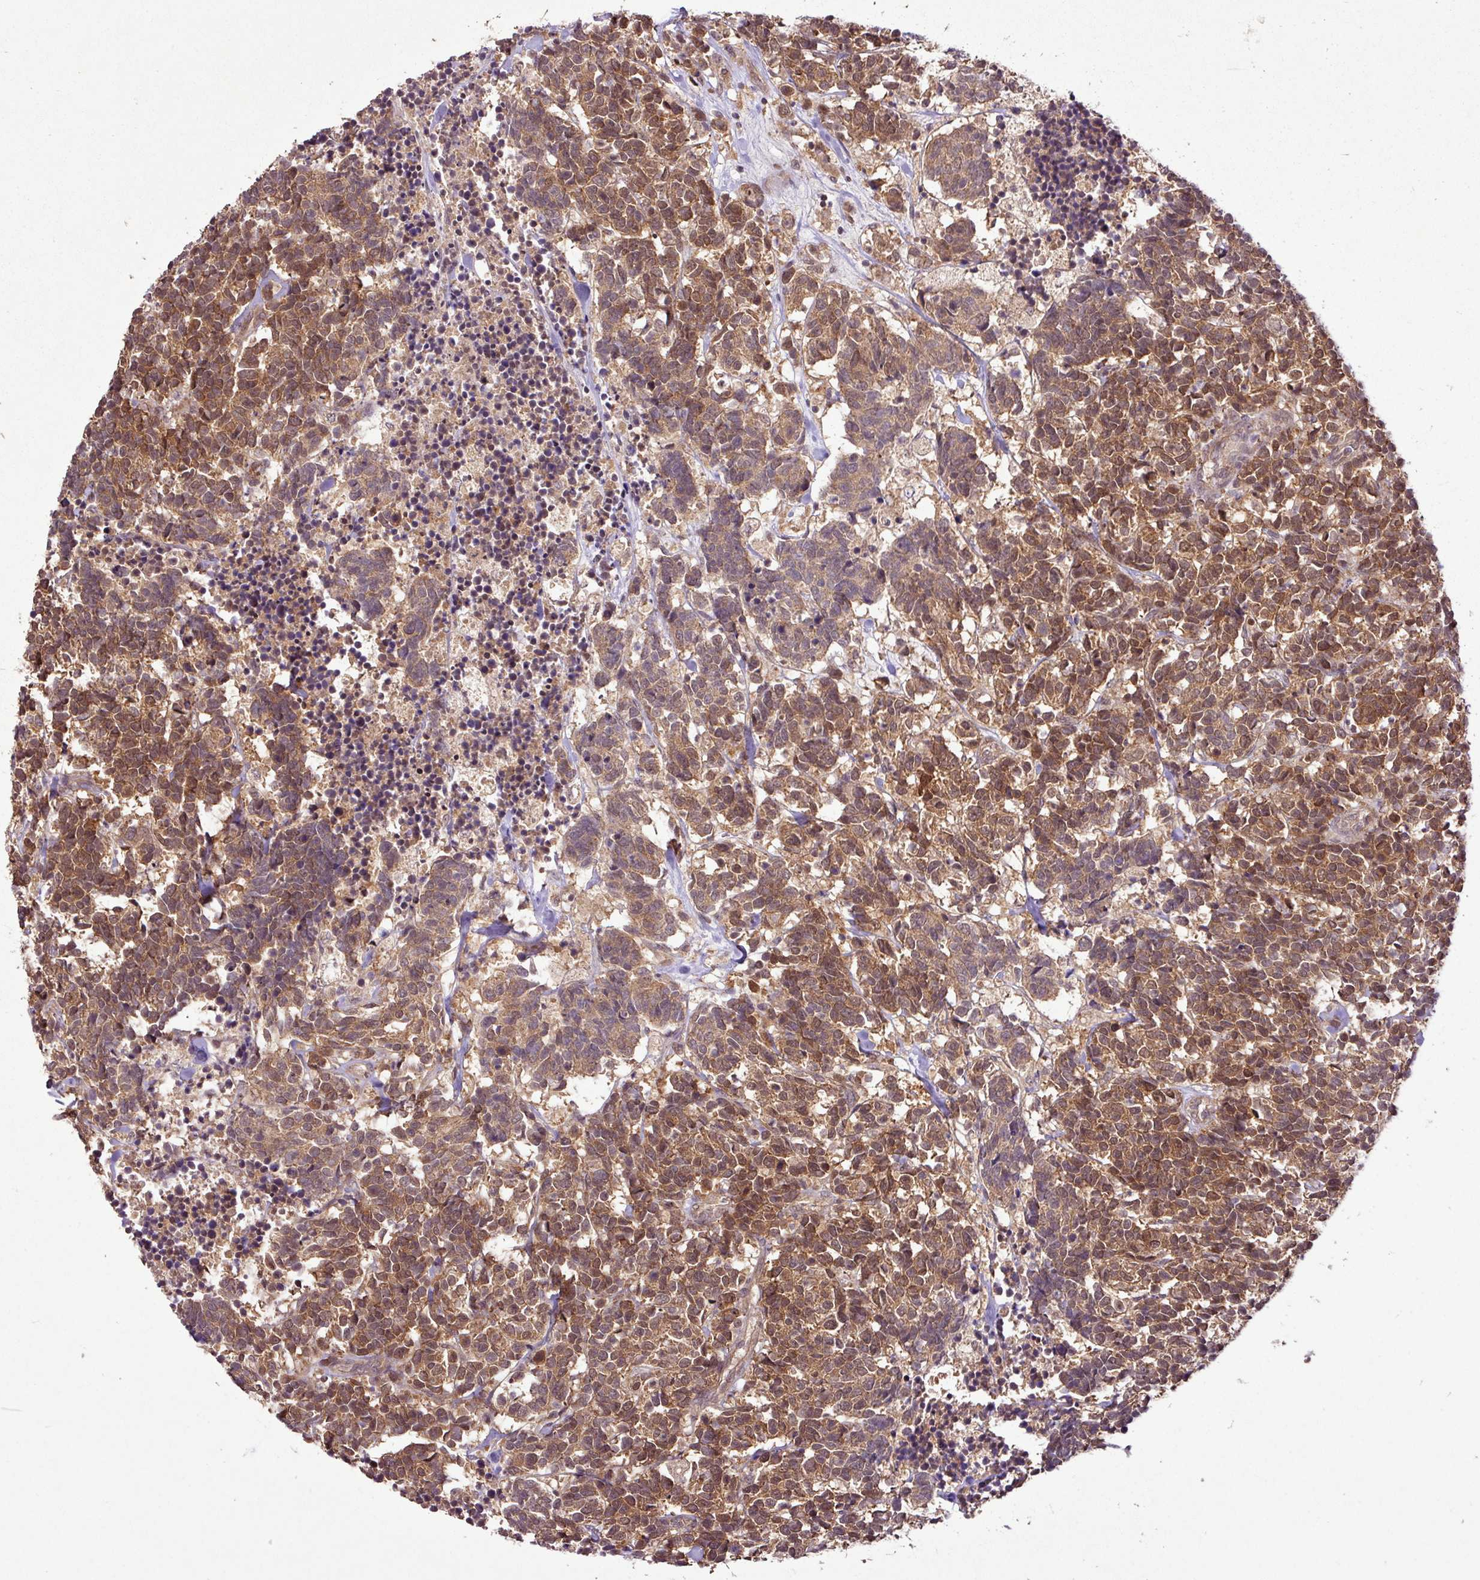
{"staining": {"intensity": "moderate", "quantity": ">75%", "location": "cytoplasmic/membranous,nuclear"}, "tissue": "carcinoid", "cell_type": "Tumor cells", "image_type": "cancer", "snomed": [{"axis": "morphology", "description": "Carcinoma, NOS"}, {"axis": "morphology", "description": "Carcinoid, malignant, NOS"}, {"axis": "topography", "description": "Urinary bladder"}], "caption": "Carcinoid tissue demonstrates moderate cytoplasmic/membranous and nuclear staining in approximately >75% of tumor cells The protein of interest is shown in brown color, while the nuclei are stained blue.", "gene": "FAIM", "patient": {"sex": "male", "age": 57}}